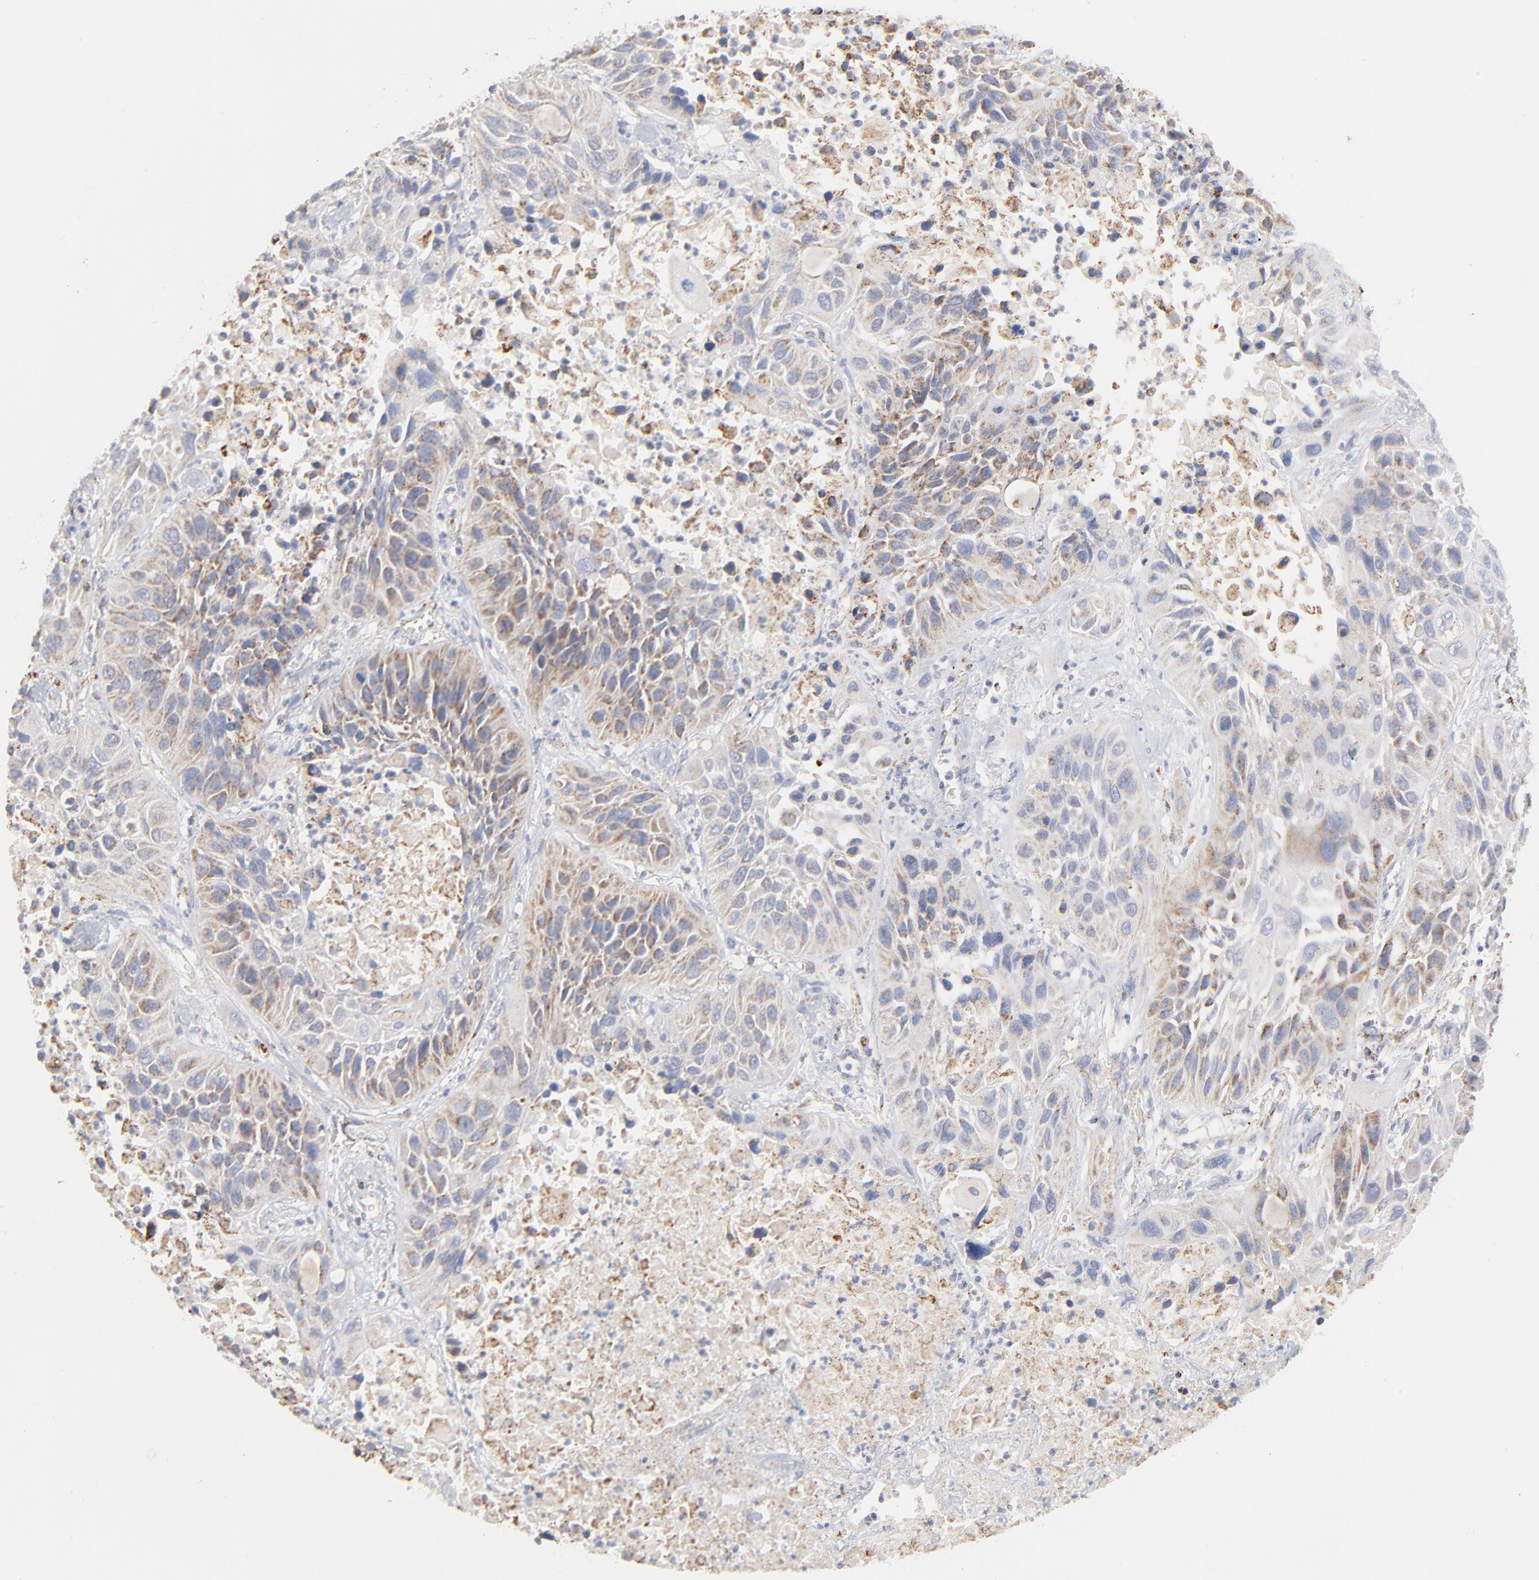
{"staining": {"intensity": "weak", "quantity": ">75%", "location": "cytoplasmic/membranous"}, "tissue": "lung cancer", "cell_type": "Tumor cells", "image_type": "cancer", "snomed": [{"axis": "morphology", "description": "Squamous cell carcinoma, NOS"}, {"axis": "topography", "description": "Lung"}], "caption": "This photomicrograph reveals immunohistochemistry (IHC) staining of lung squamous cell carcinoma, with low weak cytoplasmic/membranous staining in about >75% of tumor cells.", "gene": "ASB3", "patient": {"sex": "female", "age": 76}}